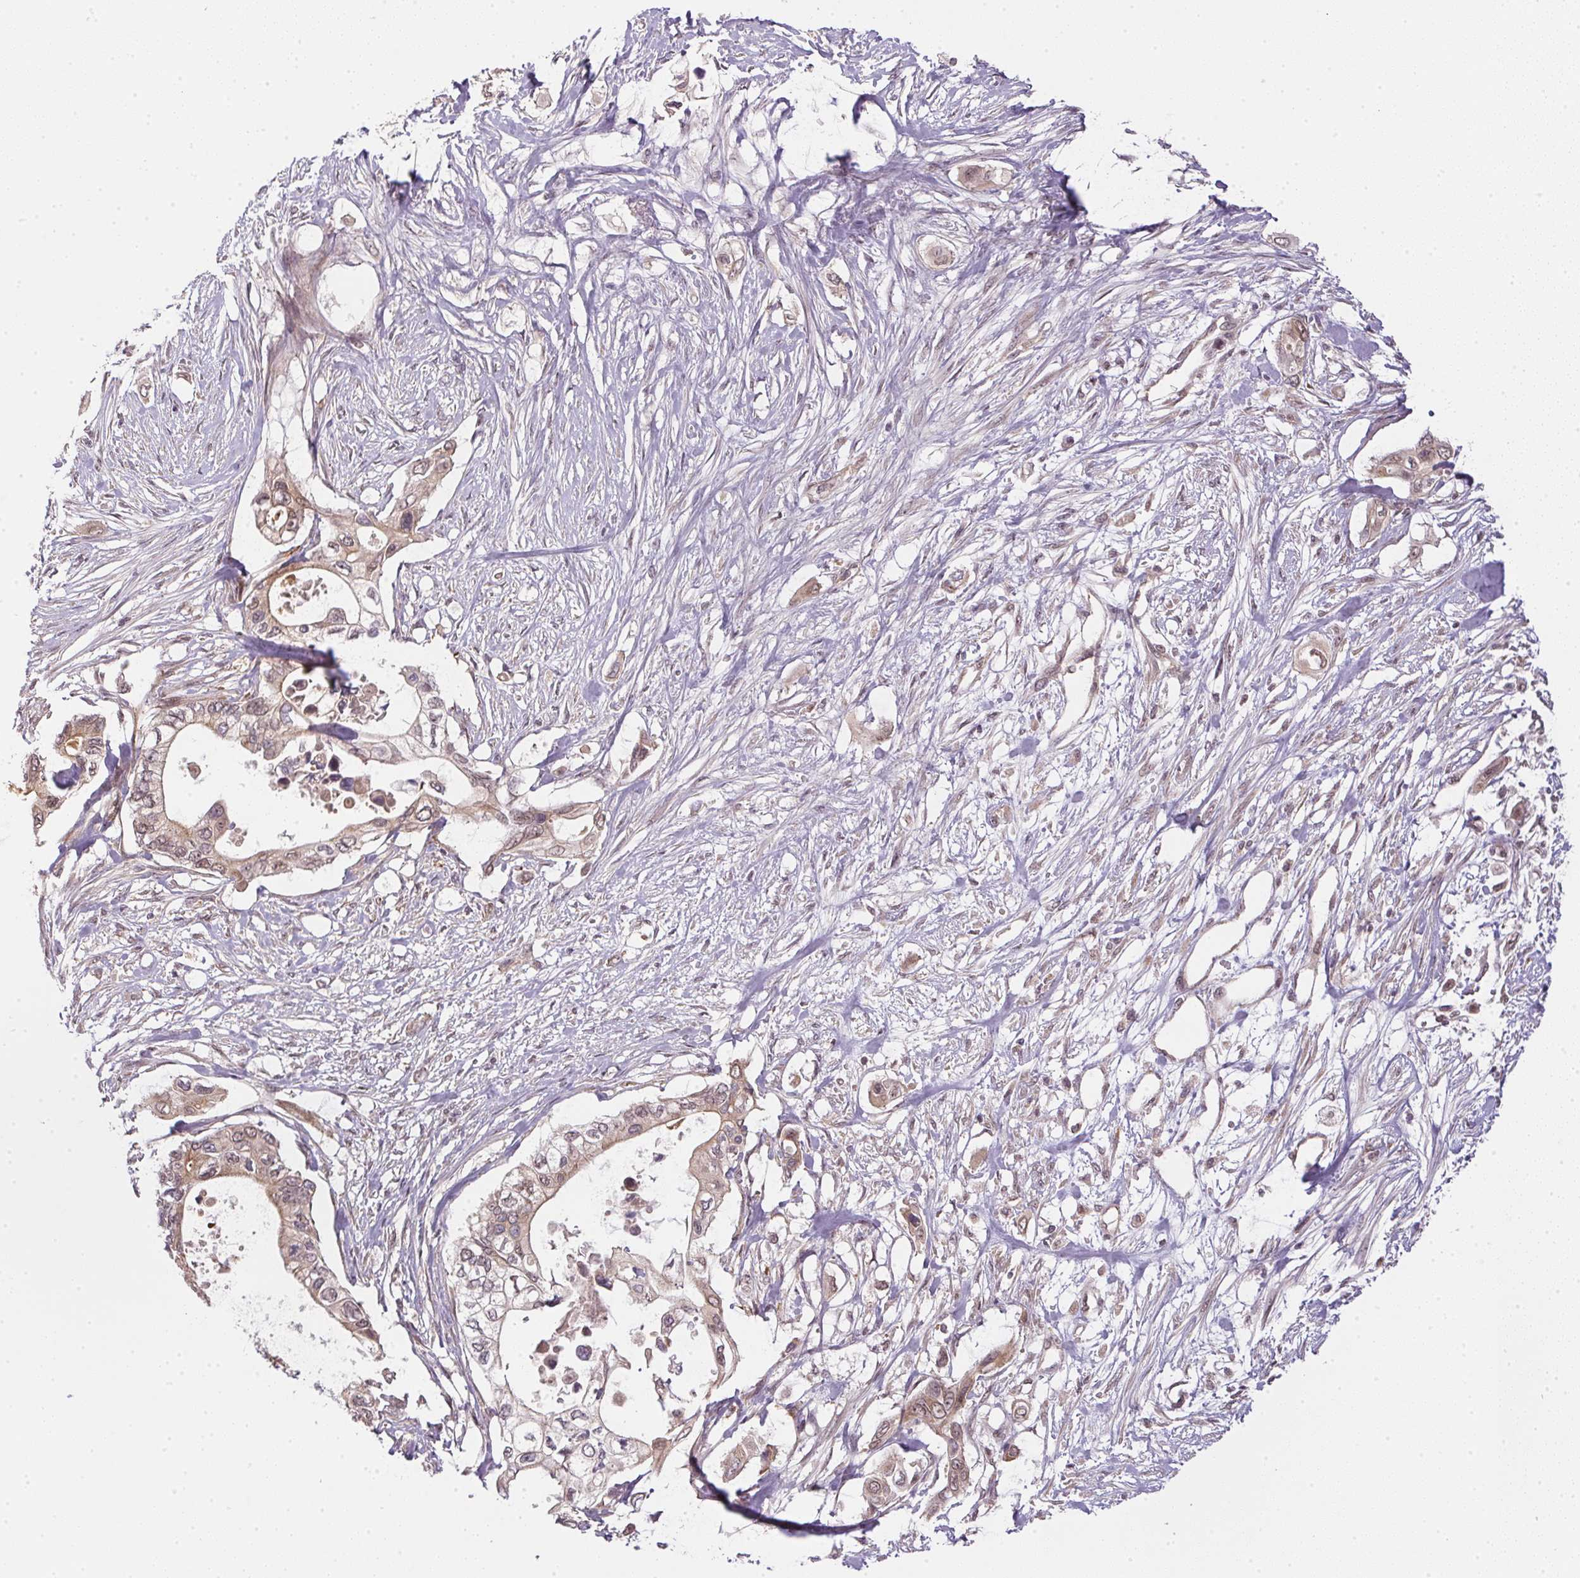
{"staining": {"intensity": "weak", "quantity": "25%-75%", "location": "cytoplasmic/membranous"}, "tissue": "pancreatic cancer", "cell_type": "Tumor cells", "image_type": "cancer", "snomed": [{"axis": "morphology", "description": "Adenocarcinoma, NOS"}, {"axis": "topography", "description": "Pancreas"}], "caption": "Immunohistochemistry micrograph of neoplastic tissue: human pancreatic cancer stained using immunohistochemistry exhibits low levels of weak protein expression localized specifically in the cytoplasmic/membranous of tumor cells, appearing as a cytoplasmic/membranous brown color.", "gene": "CFAP92", "patient": {"sex": "female", "age": 63}}